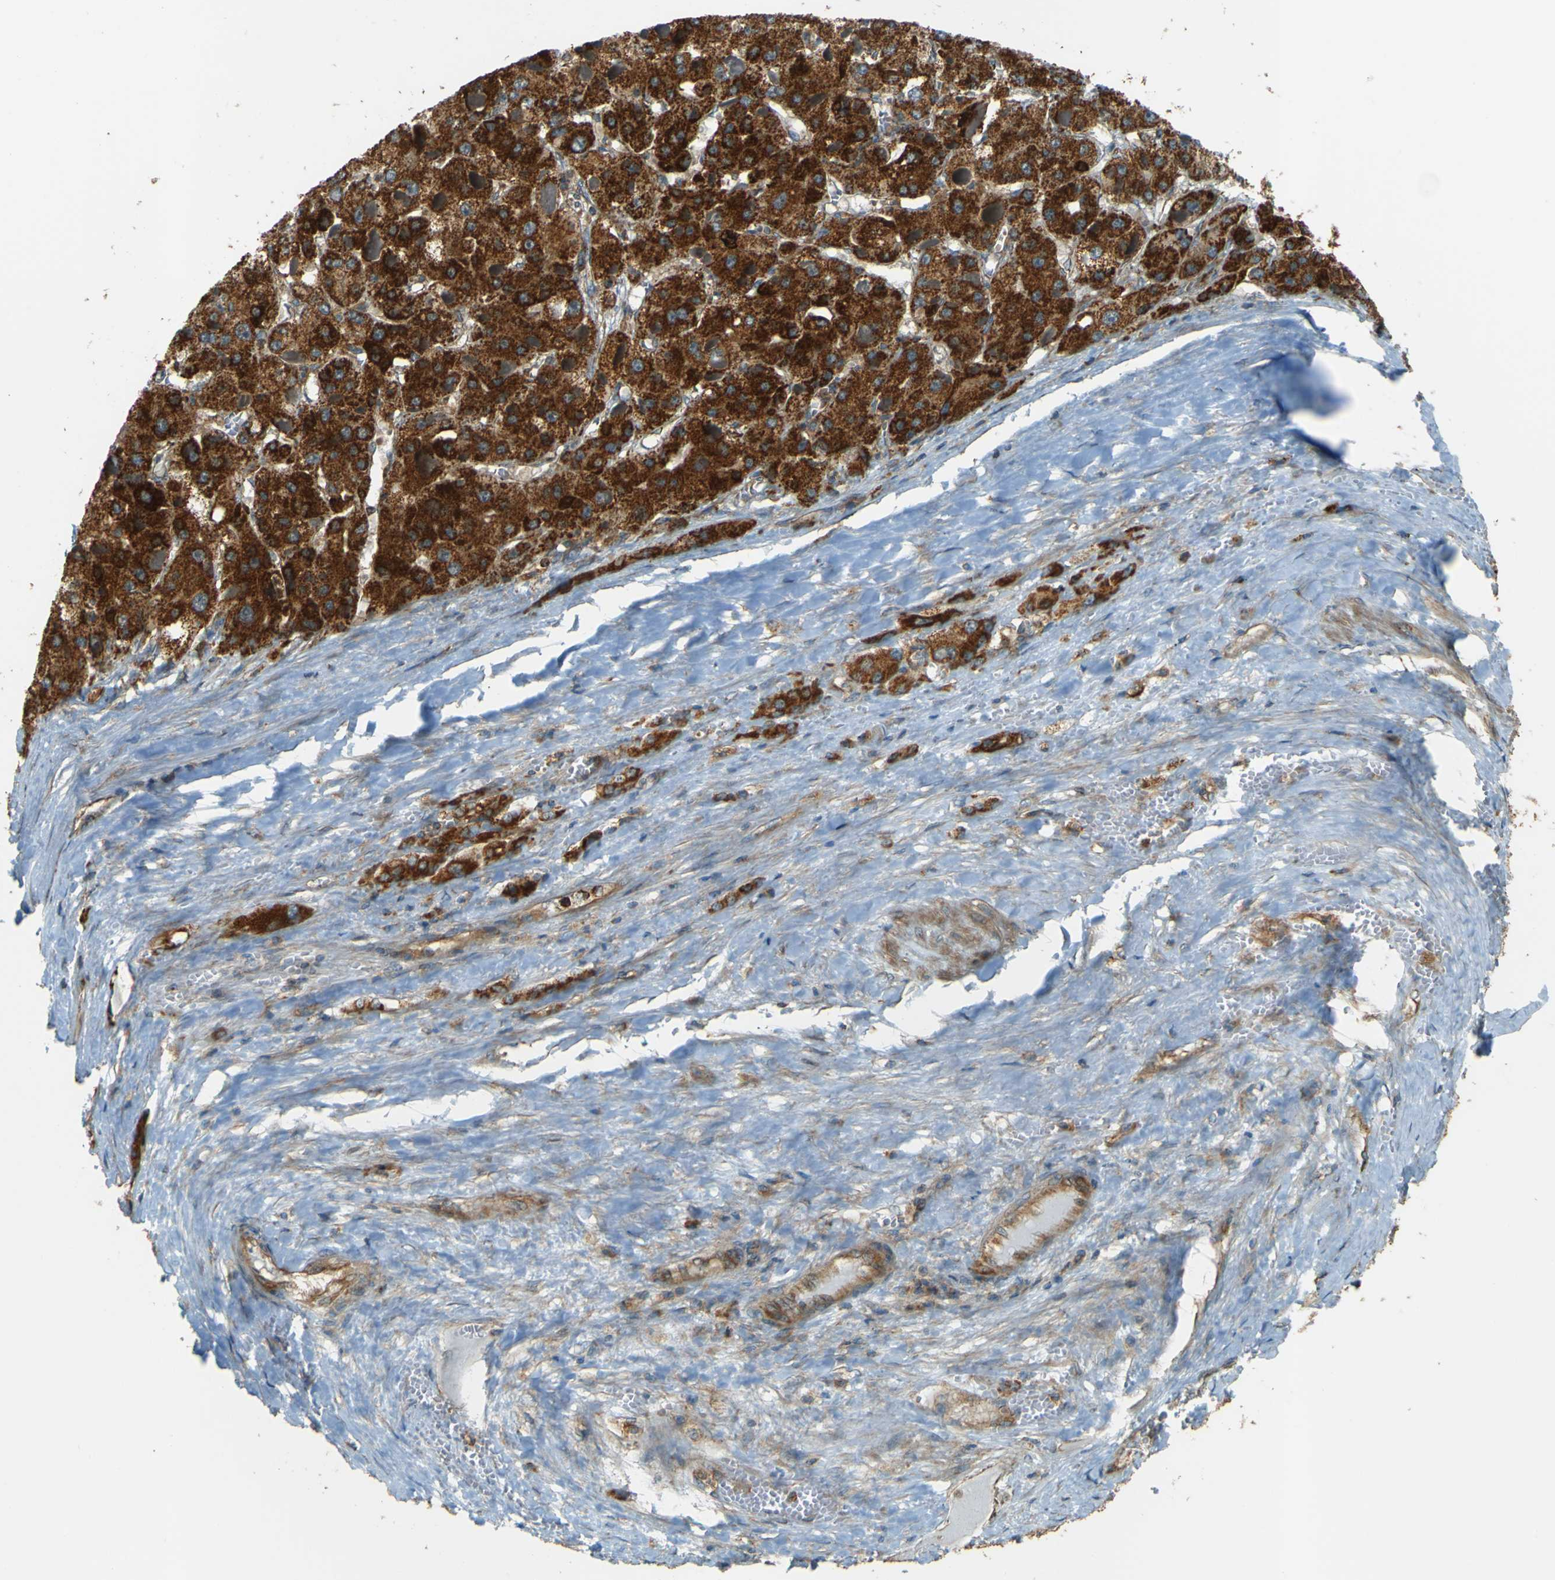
{"staining": {"intensity": "strong", "quantity": ">75%", "location": "cytoplasmic/membranous"}, "tissue": "liver cancer", "cell_type": "Tumor cells", "image_type": "cancer", "snomed": [{"axis": "morphology", "description": "Carcinoma, Hepatocellular, NOS"}, {"axis": "topography", "description": "Liver"}], "caption": "Immunohistochemical staining of liver hepatocellular carcinoma displays high levels of strong cytoplasmic/membranous protein positivity in approximately >75% of tumor cells.", "gene": "DNAJC5", "patient": {"sex": "female", "age": 73}}